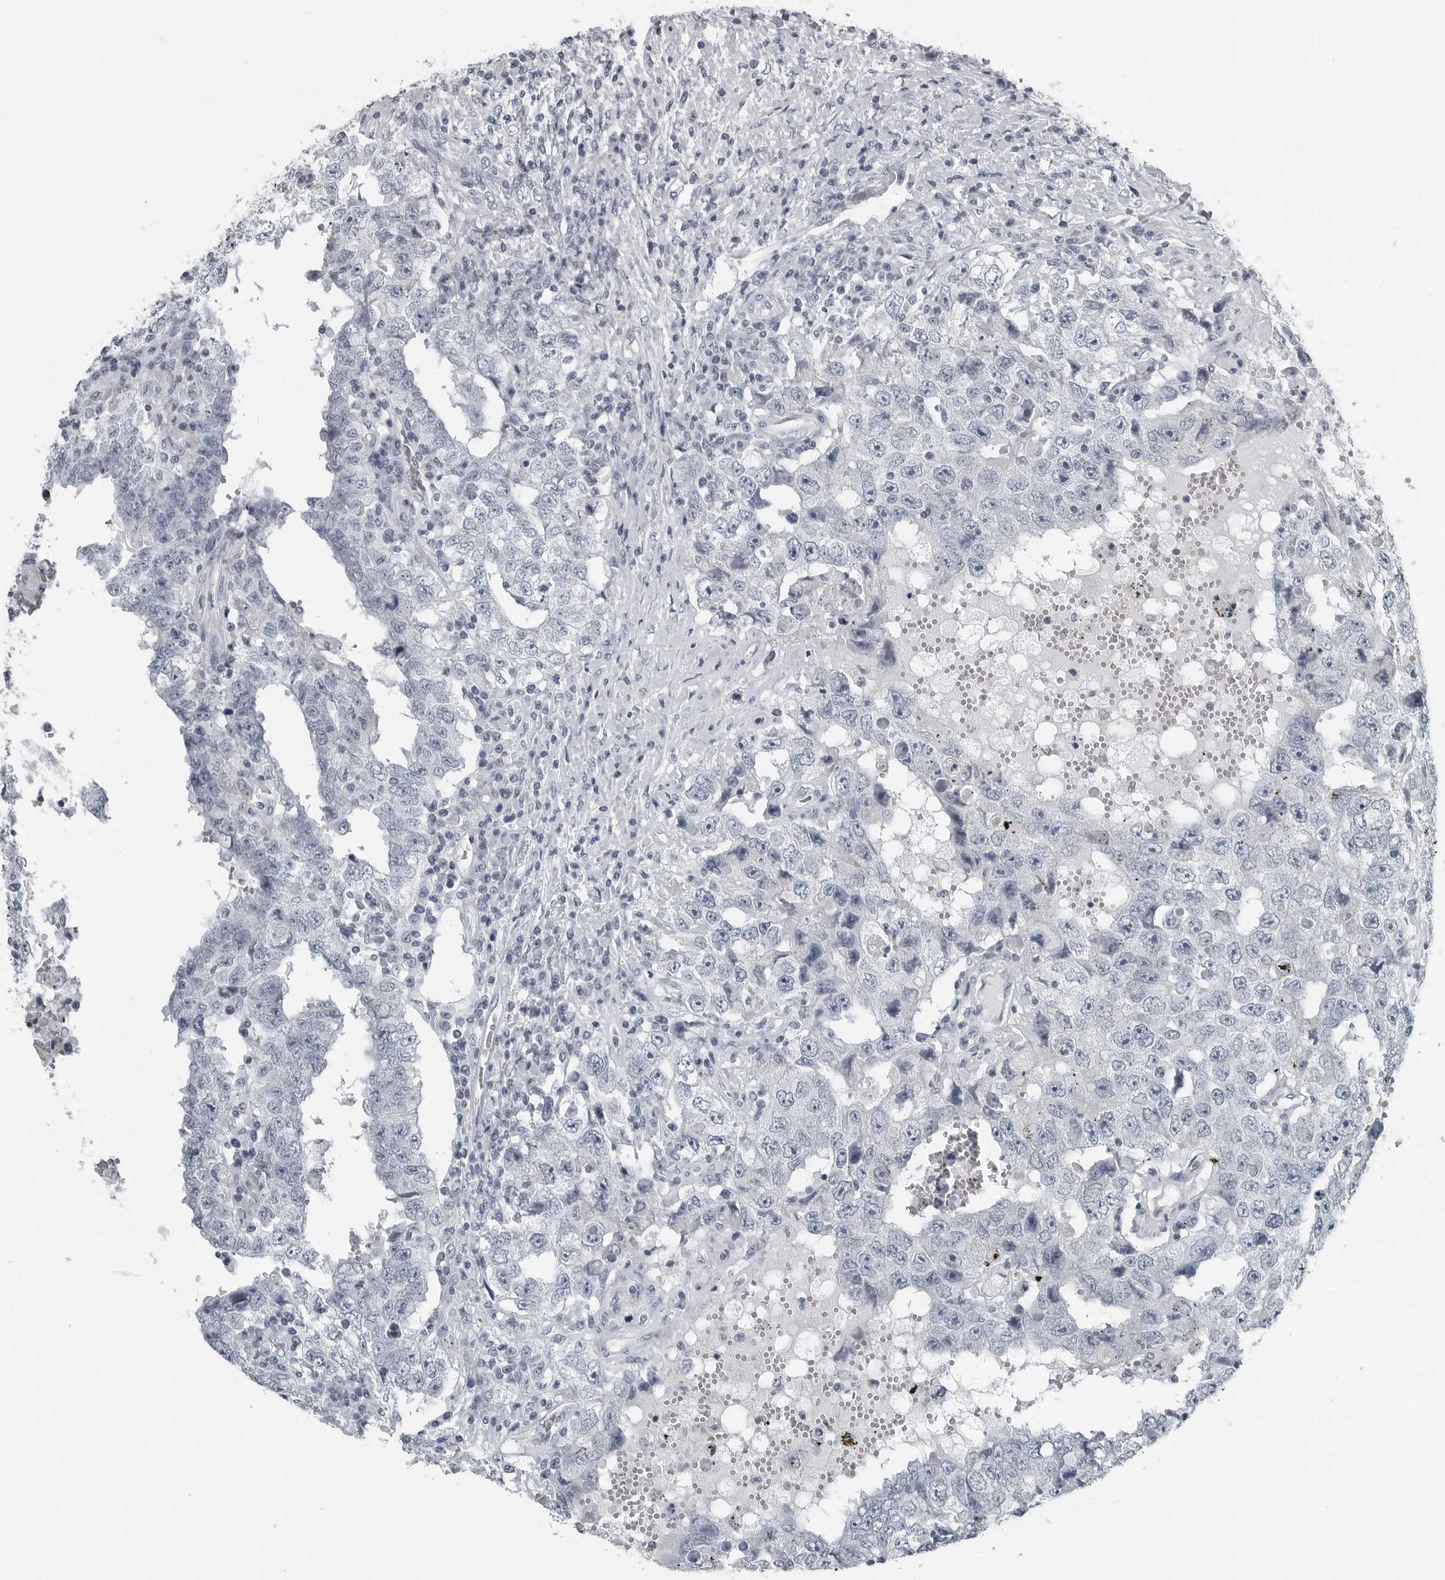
{"staining": {"intensity": "negative", "quantity": "none", "location": "none"}, "tissue": "testis cancer", "cell_type": "Tumor cells", "image_type": "cancer", "snomed": [{"axis": "morphology", "description": "Carcinoma, Embryonal, NOS"}, {"axis": "topography", "description": "Testis"}], "caption": "A histopathology image of testis cancer (embryonal carcinoma) stained for a protein displays no brown staining in tumor cells.", "gene": "SPINK1", "patient": {"sex": "male", "age": 26}}